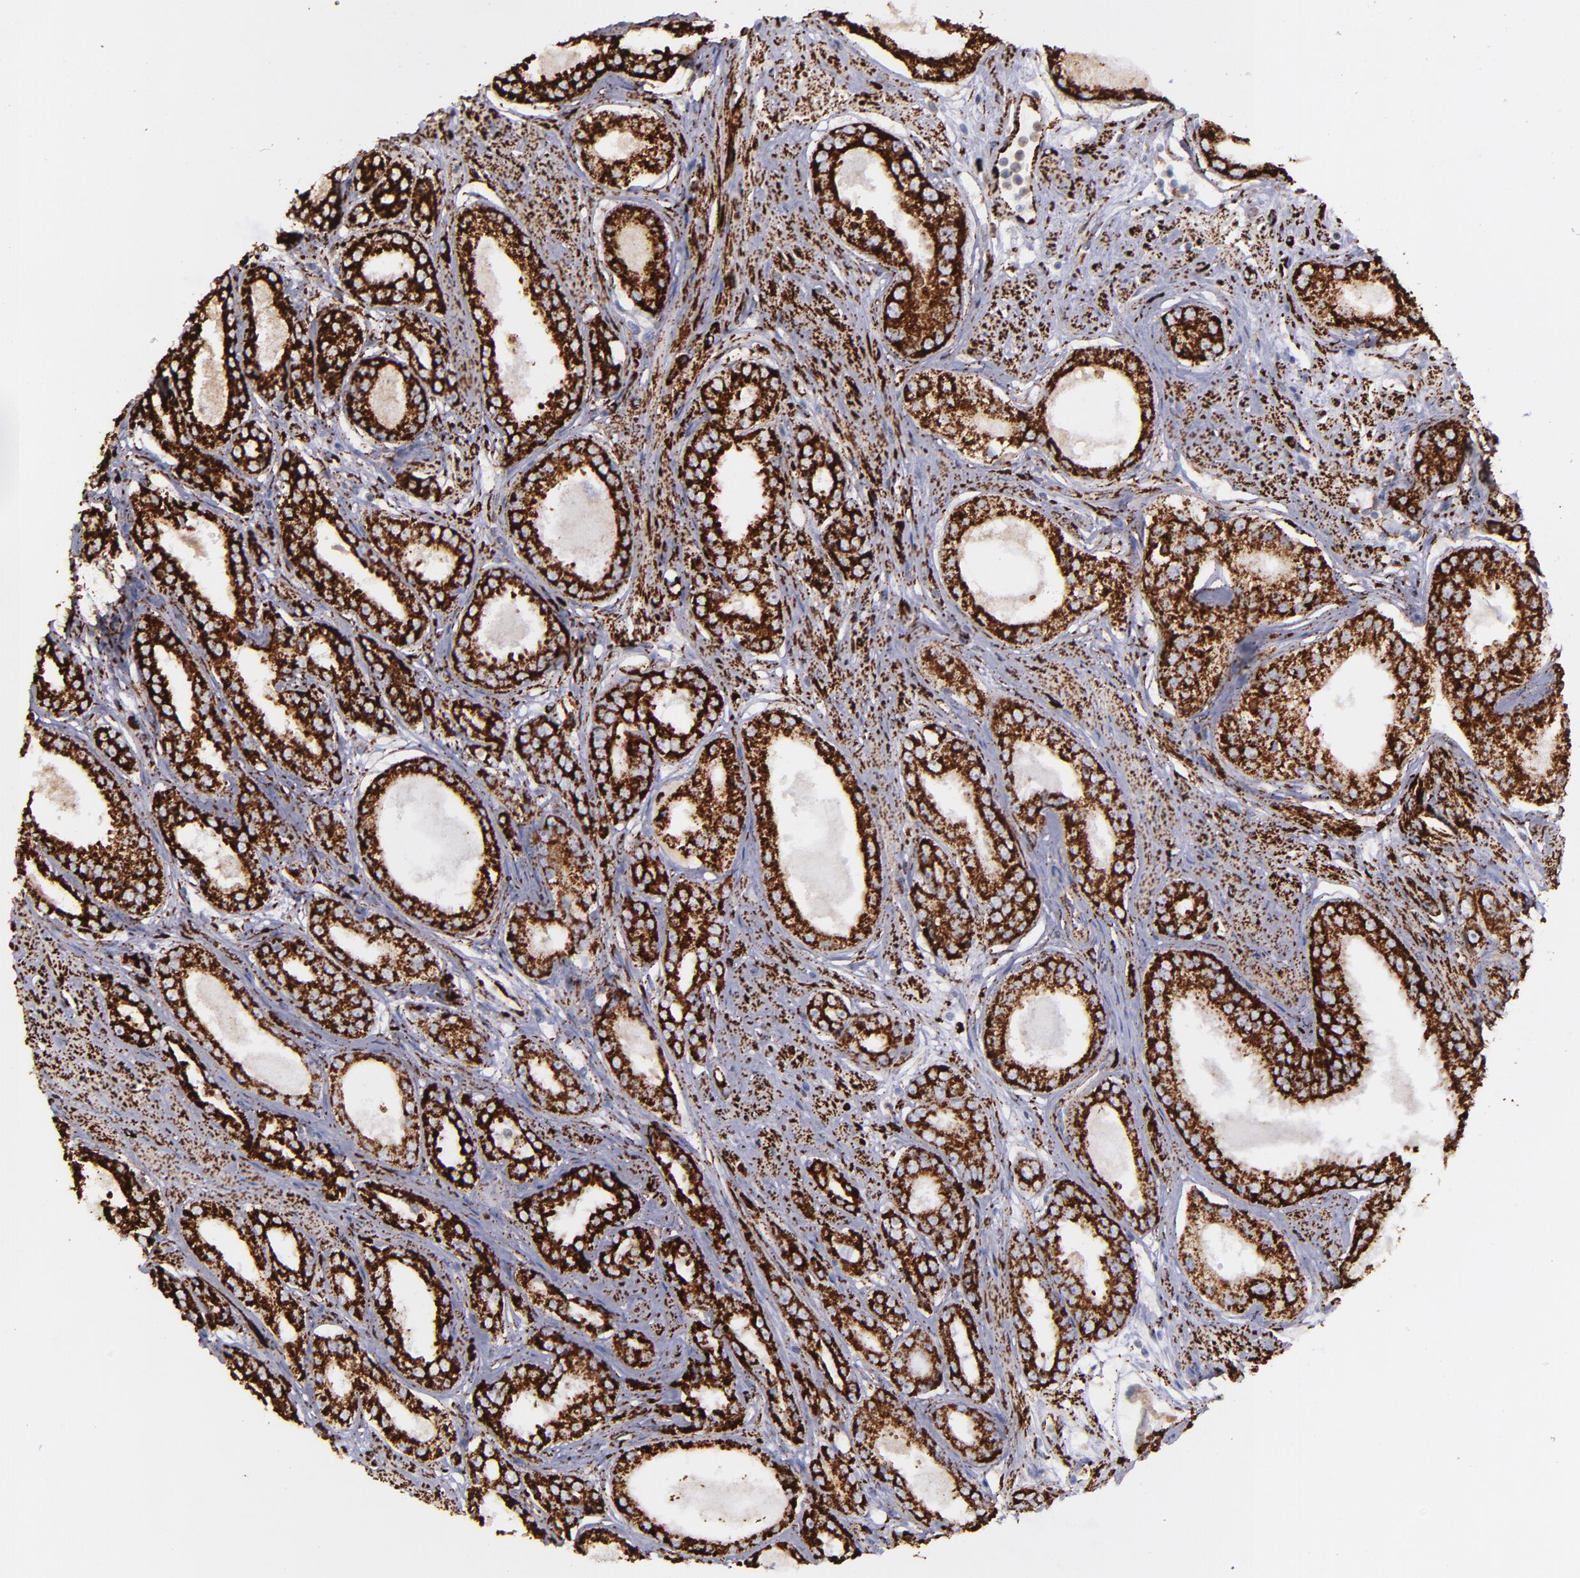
{"staining": {"intensity": "strong", "quantity": ">75%", "location": "cytoplasmic/membranous"}, "tissue": "prostate cancer", "cell_type": "Tumor cells", "image_type": "cancer", "snomed": [{"axis": "morphology", "description": "Adenocarcinoma, Medium grade"}, {"axis": "topography", "description": "Prostate"}], "caption": "This image shows prostate cancer stained with IHC to label a protein in brown. The cytoplasmic/membranous of tumor cells show strong positivity for the protein. Nuclei are counter-stained blue.", "gene": "MAOB", "patient": {"sex": "male", "age": 53}}